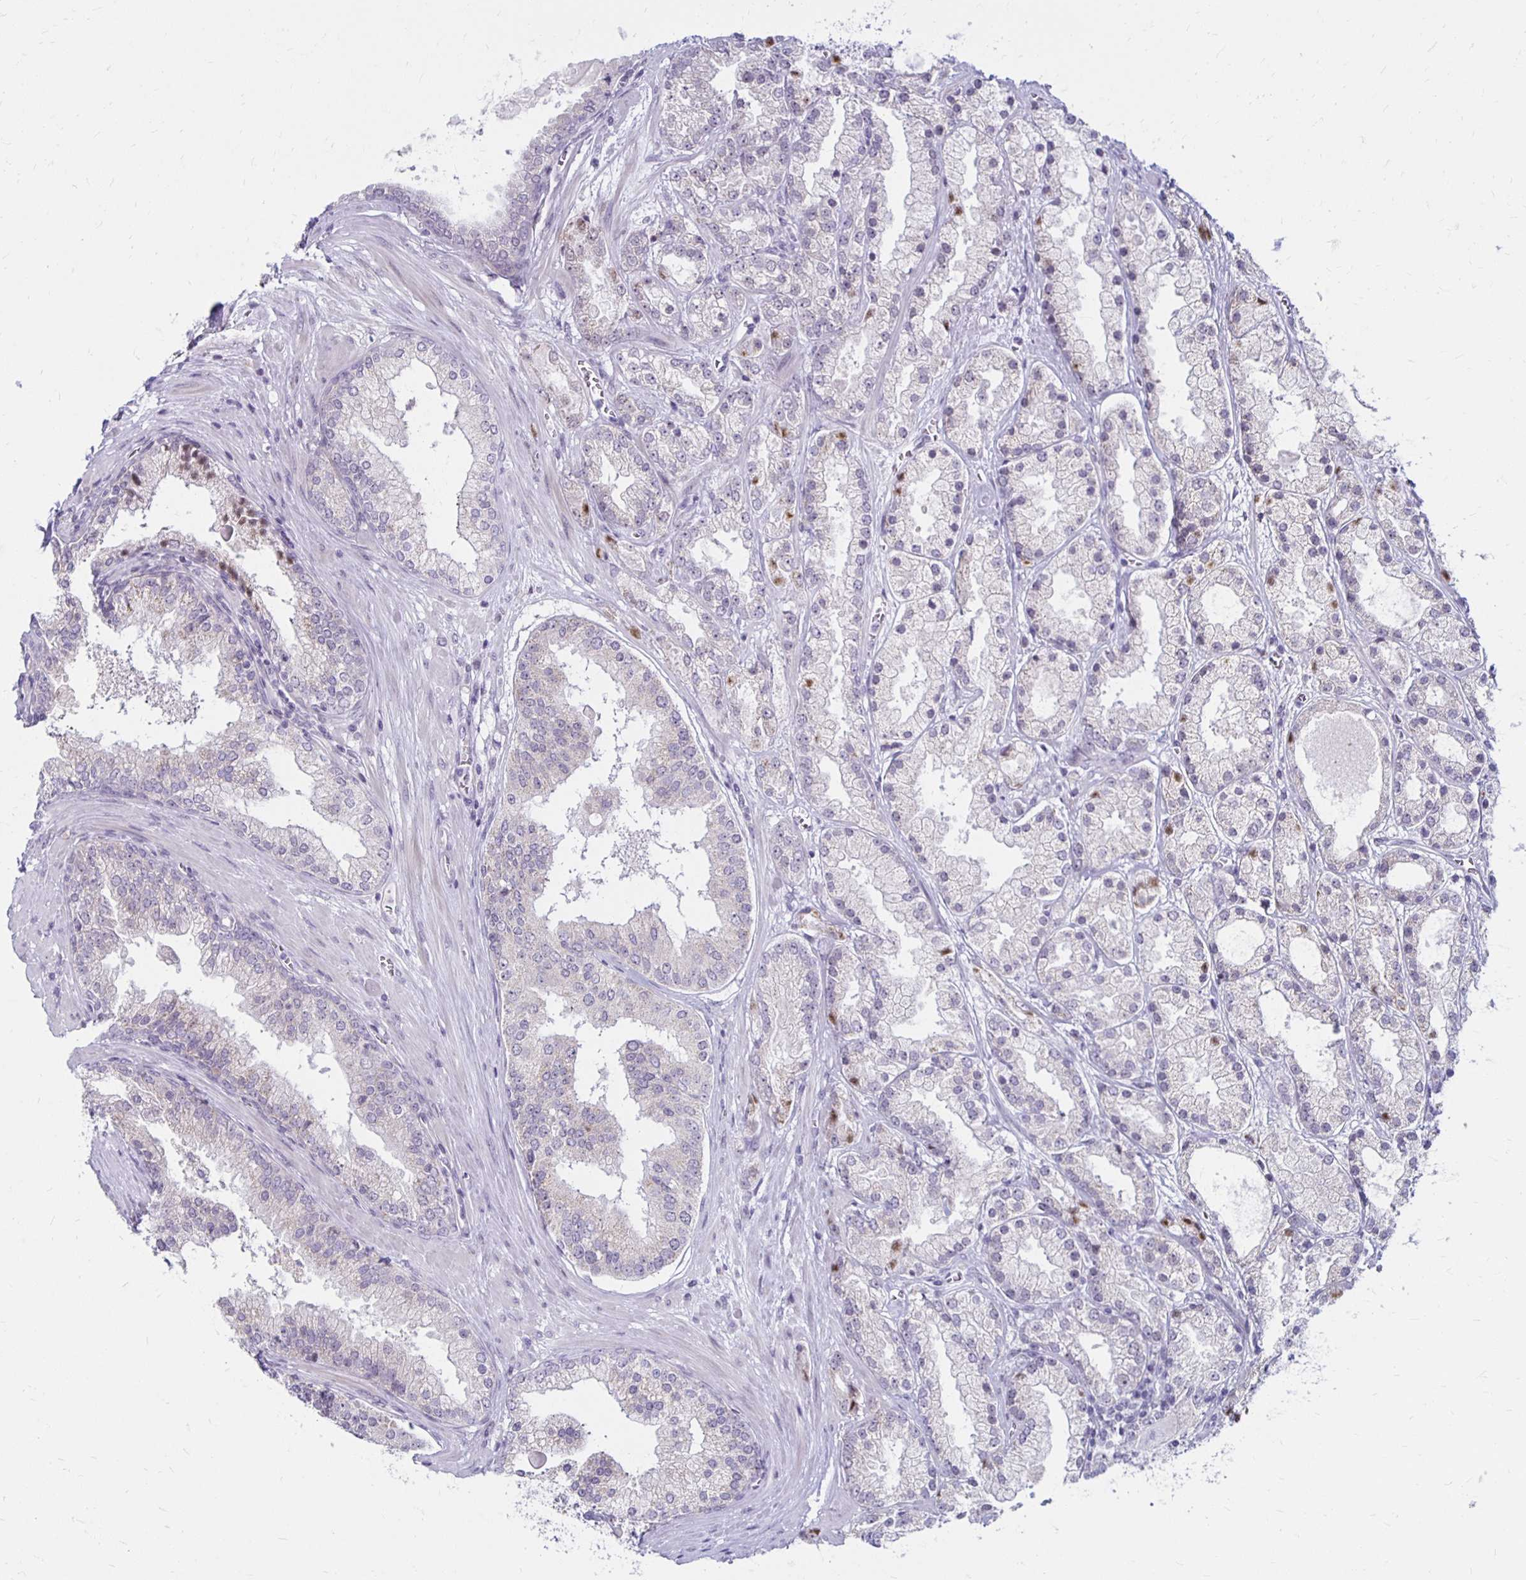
{"staining": {"intensity": "negative", "quantity": "none", "location": "none"}, "tissue": "prostate cancer", "cell_type": "Tumor cells", "image_type": "cancer", "snomed": [{"axis": "morphology", "description": "Adenocarcinoma, High grade"}, {"axis": "topography", "description": "Prostate"}], "caption": "IHC histopathology image of neoplastic tissue: human prostate adenocarcinoma (high-grade) stained with DAB (3,3'-diaminobenzidine) exhibits no significant protein positivity in tumor cells.", "gene": "DAGLA", "patient": {"sex": "male", "age": 67}}